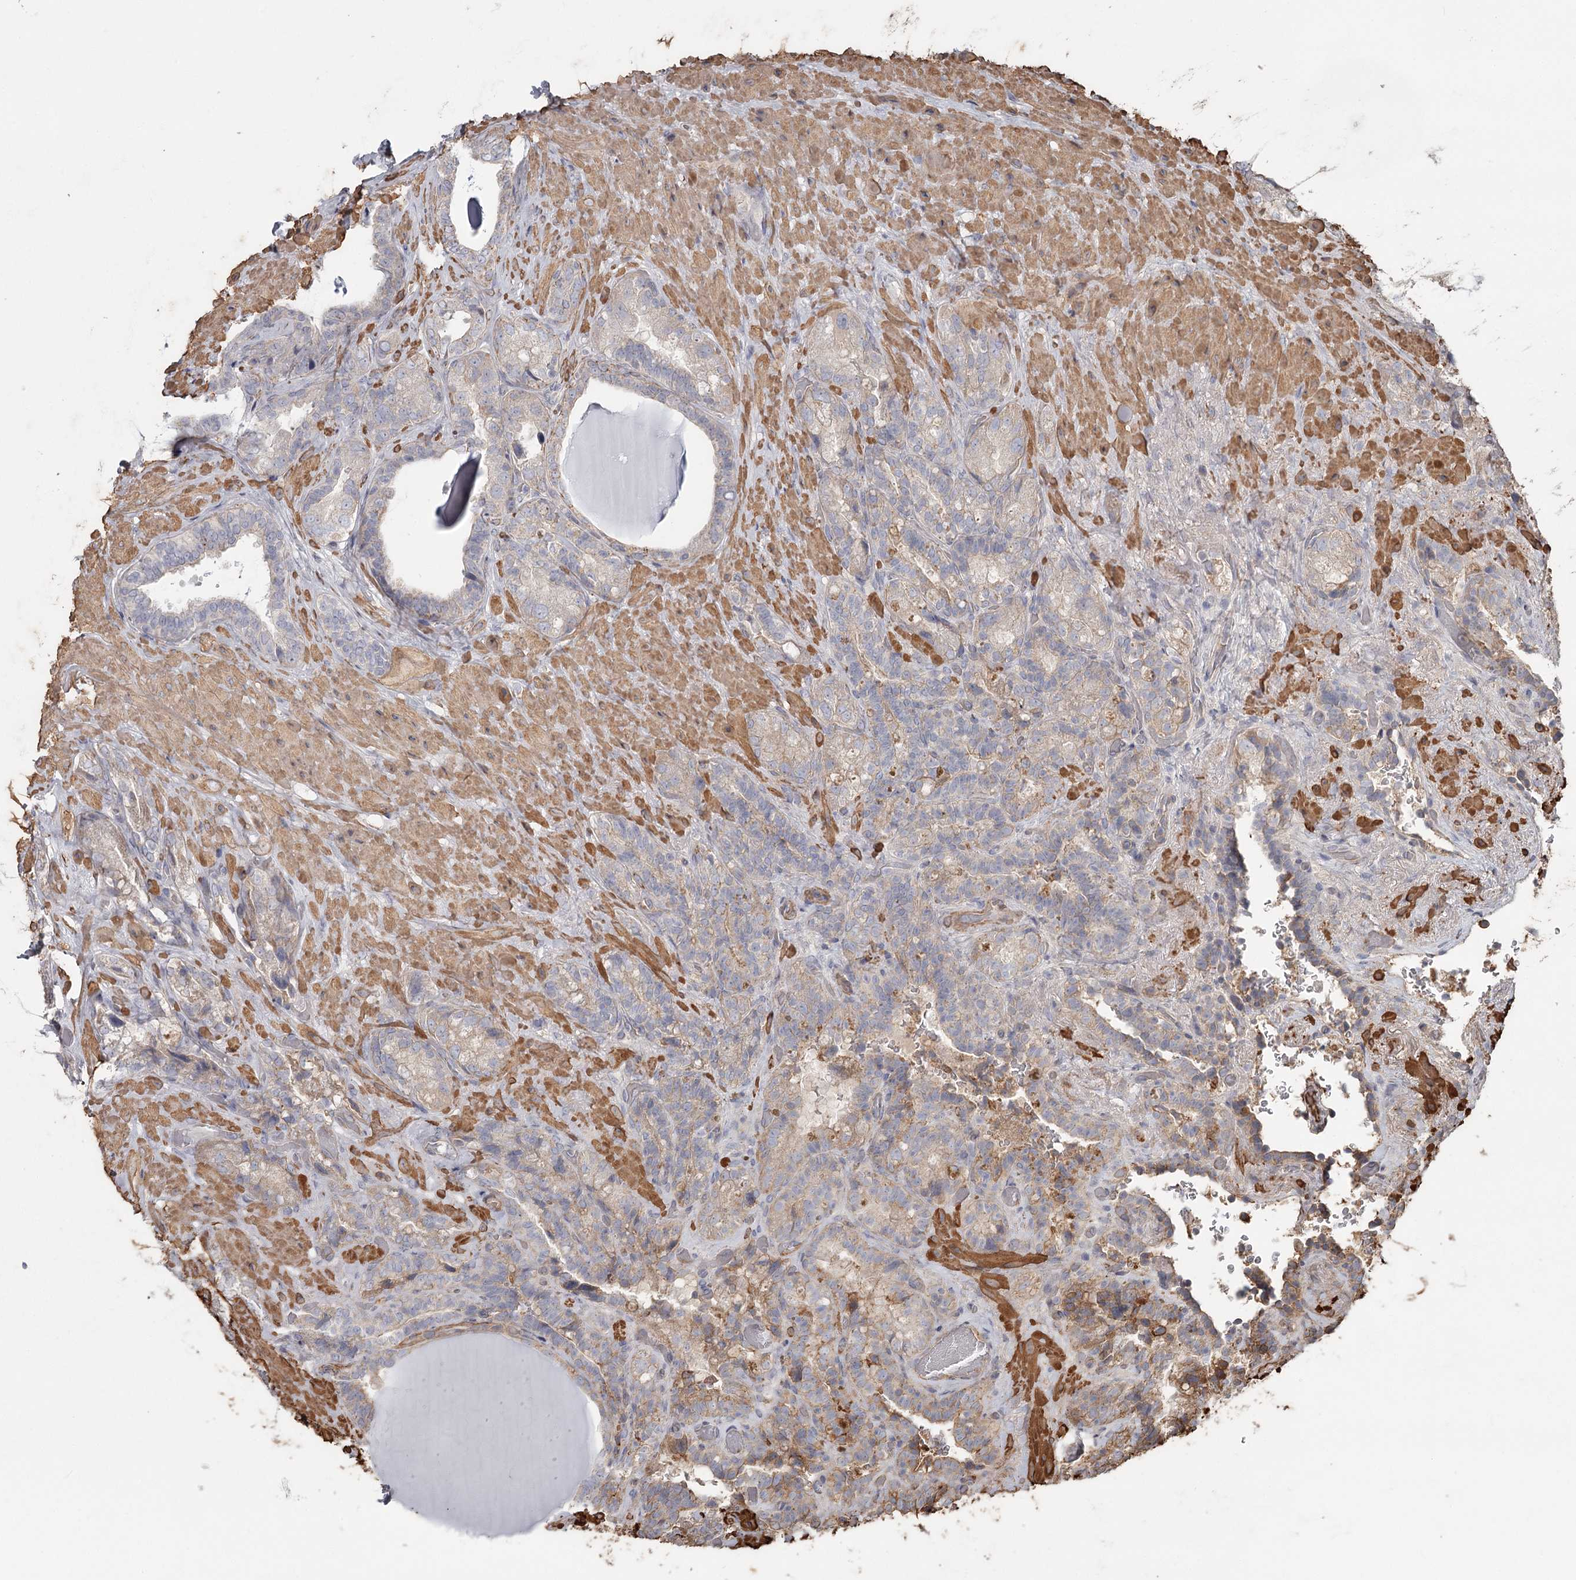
{"staining": {"intensity": "weak", "quantity": "25%-75%", "location": "cytoplasmic/membranous"}, "tissue": "seminal vesicle", "cell_type": "Glandular cells", "image_type": "normal", "snomed": [{"axis": "morphology", "description": "Normal tissue, NOS"}, {"axis": "topography", "description": "Prostate and seminal vesicle, NOS"}, {"axis": "topography", "description": "Prostate"}, {"axis": "topography", "description": "Seminal veicle"}], "caption": "The photomicrograph demonstrates immunohistochemical staining of benign seminal vesicle. There is weak cytoplasmic/membranous positivity is appreciated in approximately 25%-75% of glandular cells.", "gene": "DHRS9", "patient": {"sex": "male", "age": 67}}